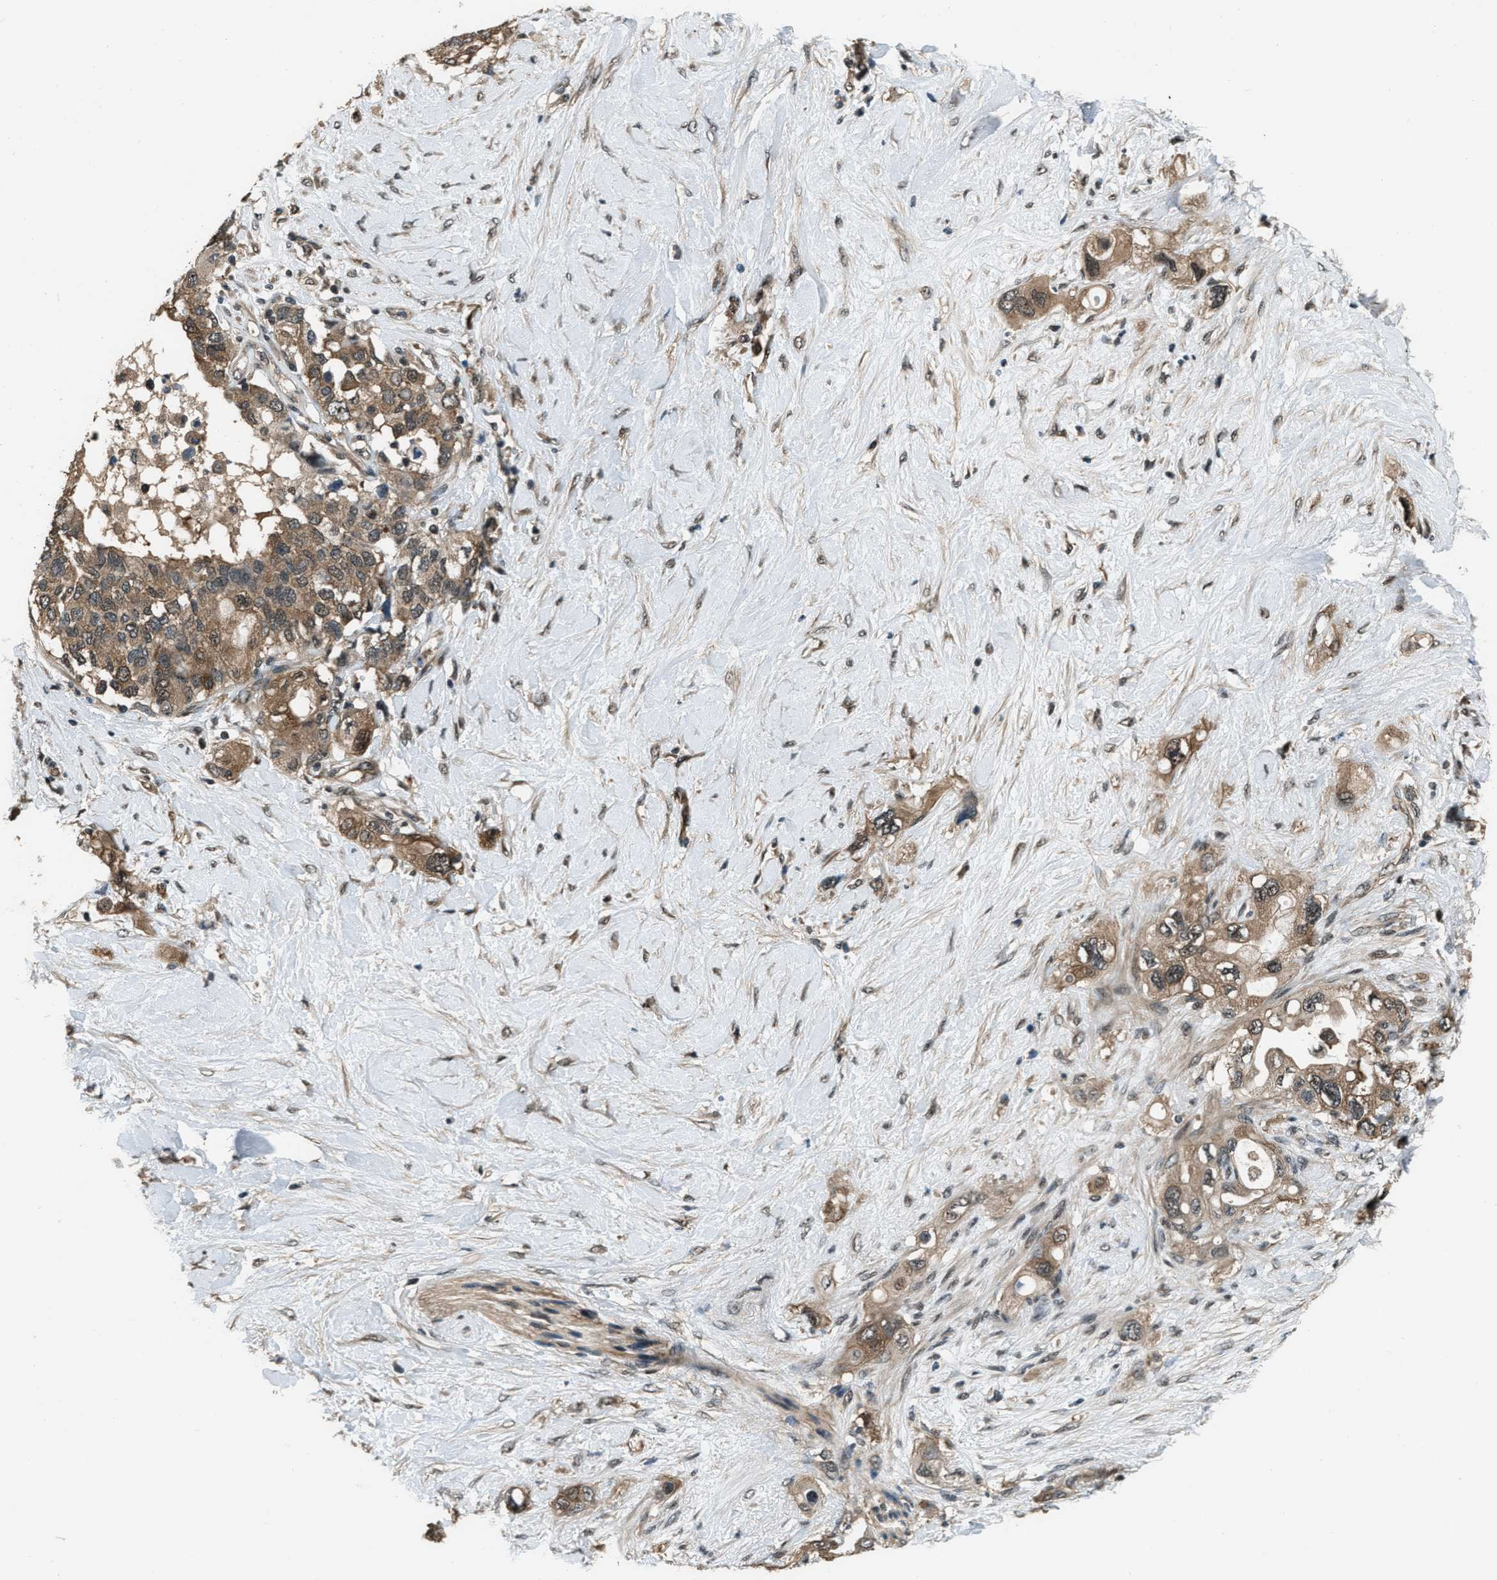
{"staining": {"intensity": "moderate", "quantity": ">75%", "location": "cytoplasmic/membranous"}, "tissue": "pancreatic cancer", "cell_type": "Tumor cells", "image_type": "cancer", "snomed": [{"axis": "morphology", "description": "Adenocarcinoma, NOS"}, {"axis": "topography", "description": "Pancreas"}], "caption": "Immunohistochemical staining of pancreatic cancer (adenocarcinoma) exhibits medium levels of moderate cytoplasmic/membranous protein staining in approximately >75% of tumor cells.", "gene": "NUDCD3", "patient": {"sex": "female", "age": 56}}